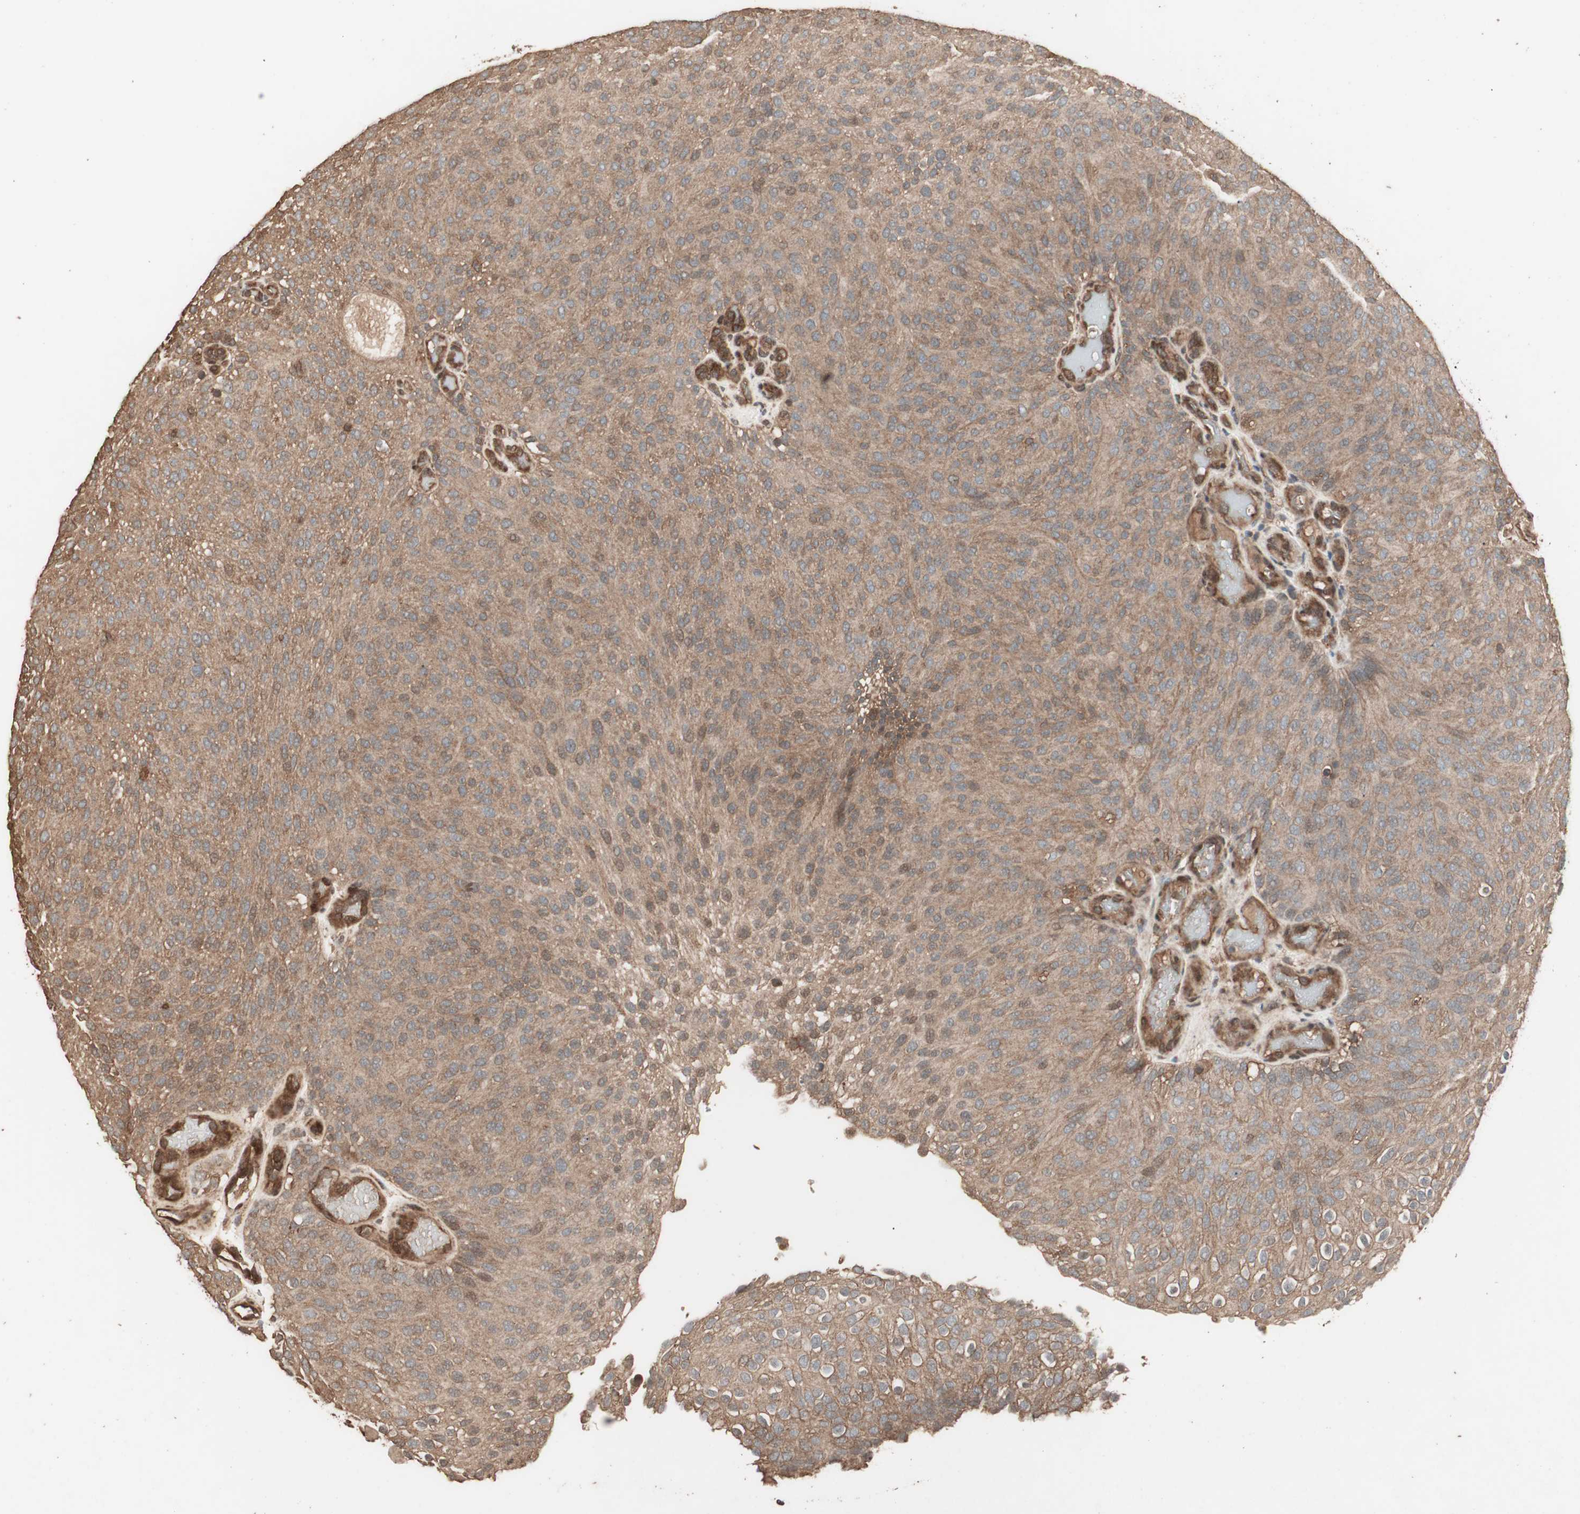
{"staining": {"intensity": "moderate", "quantity": ">75%", "location": "cytoplasmic/membranous"}, "tissue": "urothelial cancer", "cell_type": "Tumor cells", "image_type": "cancer", "snomed": [{"axis": "morphology", "description": "Urothelial carcinoma, Low grade"}, {"axis": "topography", "description": "Urinary bladder"}], "caption": "The immunohistochemical stain shows moderate cytoplasmic/membranous expression in tumor cells of low-grade urothelial carcinoma tissue.", "gene": "CCN4", "patient": {"sex": "male", "age": 78}}